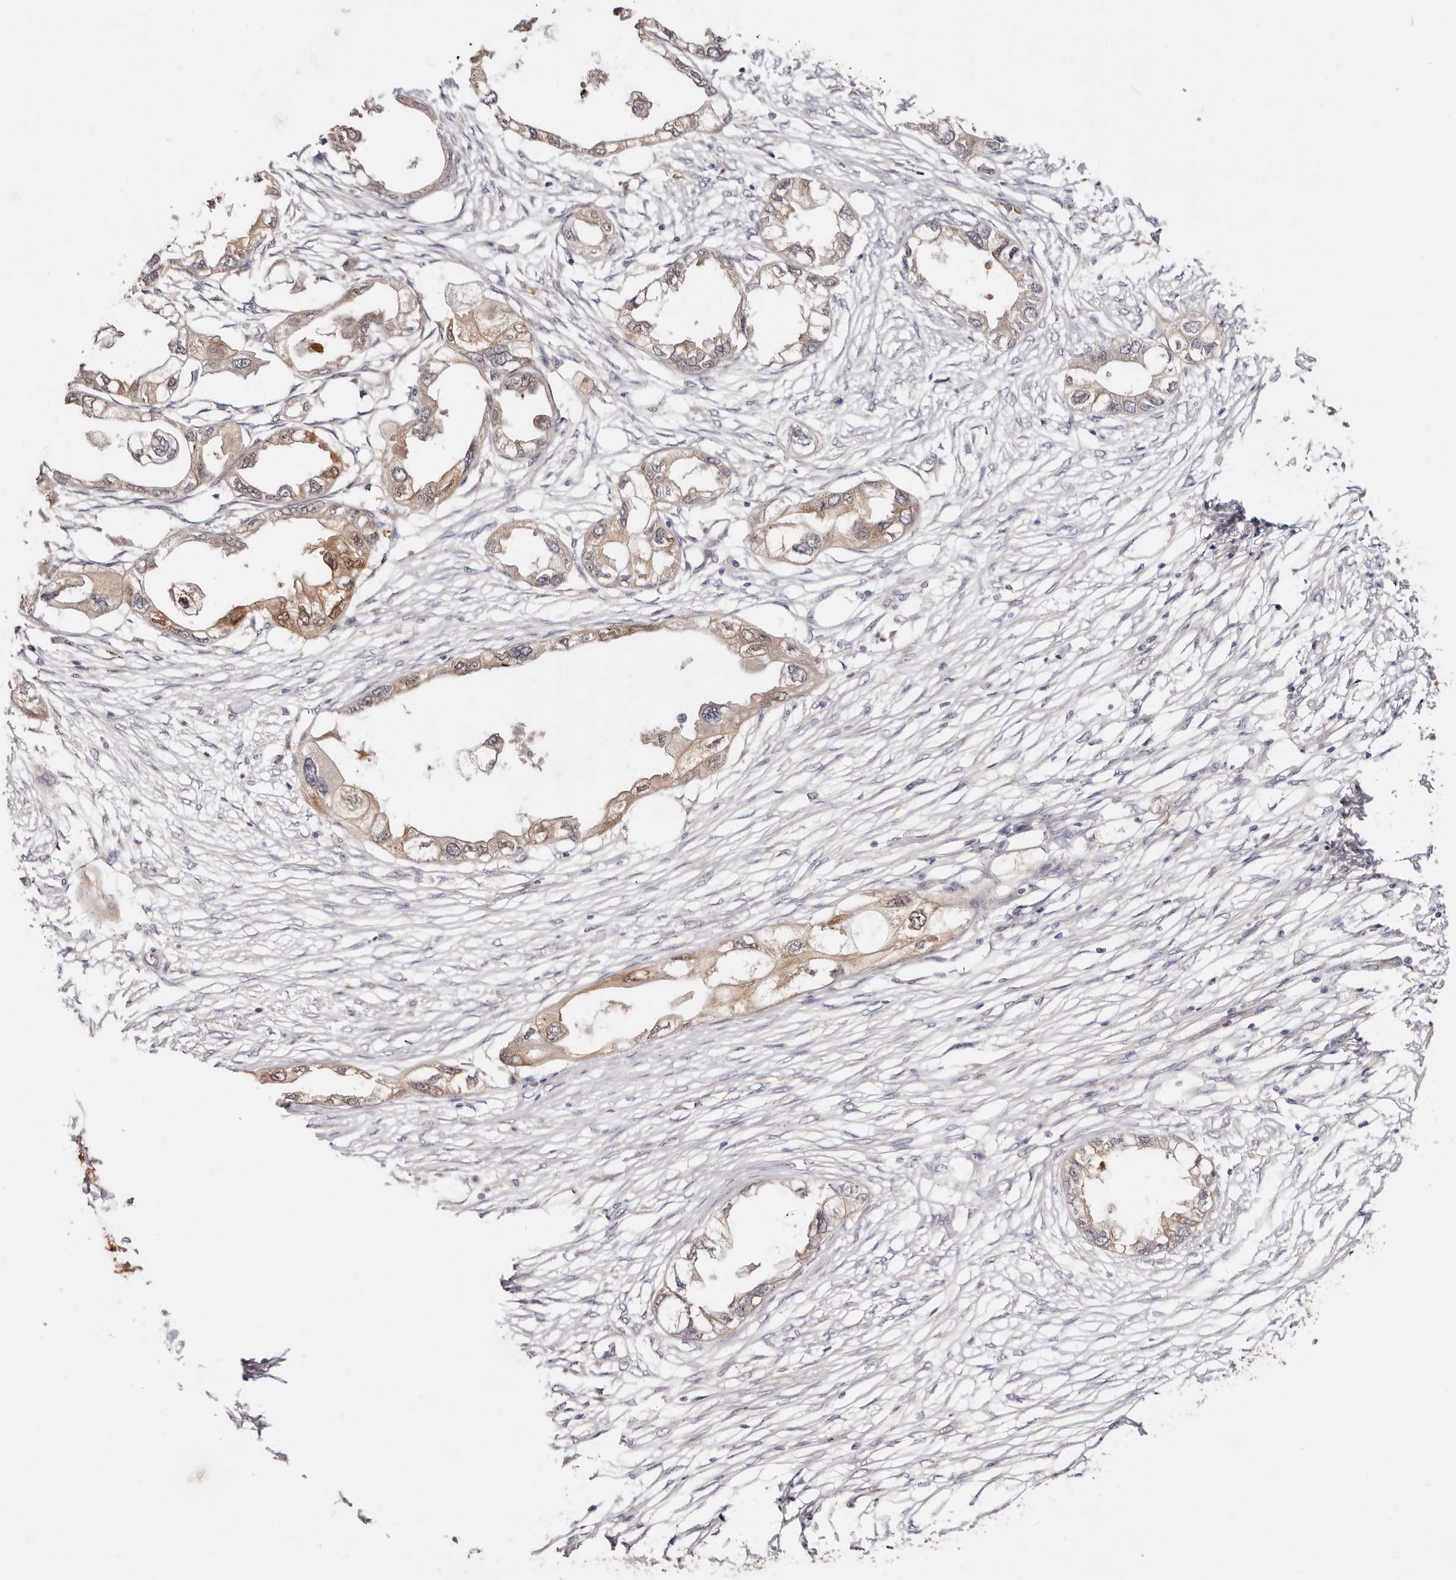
{"staining": {"intensity": "moderate", "quantity": "25%-75%", "location": "cytoplasmic/membranous,nuclear"}, "tissue": "endometrial cancer", "cell_type": "Tumor cells", "image_type": "cancer", "snomed": [{"axis": "morphology", "description": "Adenocarcinoma, NOS"}, {"axis": "morphology", "description": "Adenocarcinoma, metastatic, NOS"}, {"axis": "topography", "description": "Adipose tissue"}, {"axis": "topography", "description": "Endometrium"}], "caption": "Approximately 25%-75% of tumor cells in endometrial metastatic adenocarcinoma exhibit moderate cytoplasmic/membranous and nuclear protein expression as visualized by brown immunohistochemical staining.", "gene": "BCL2L15", "patient": {"sex": "female", "age": 67}}